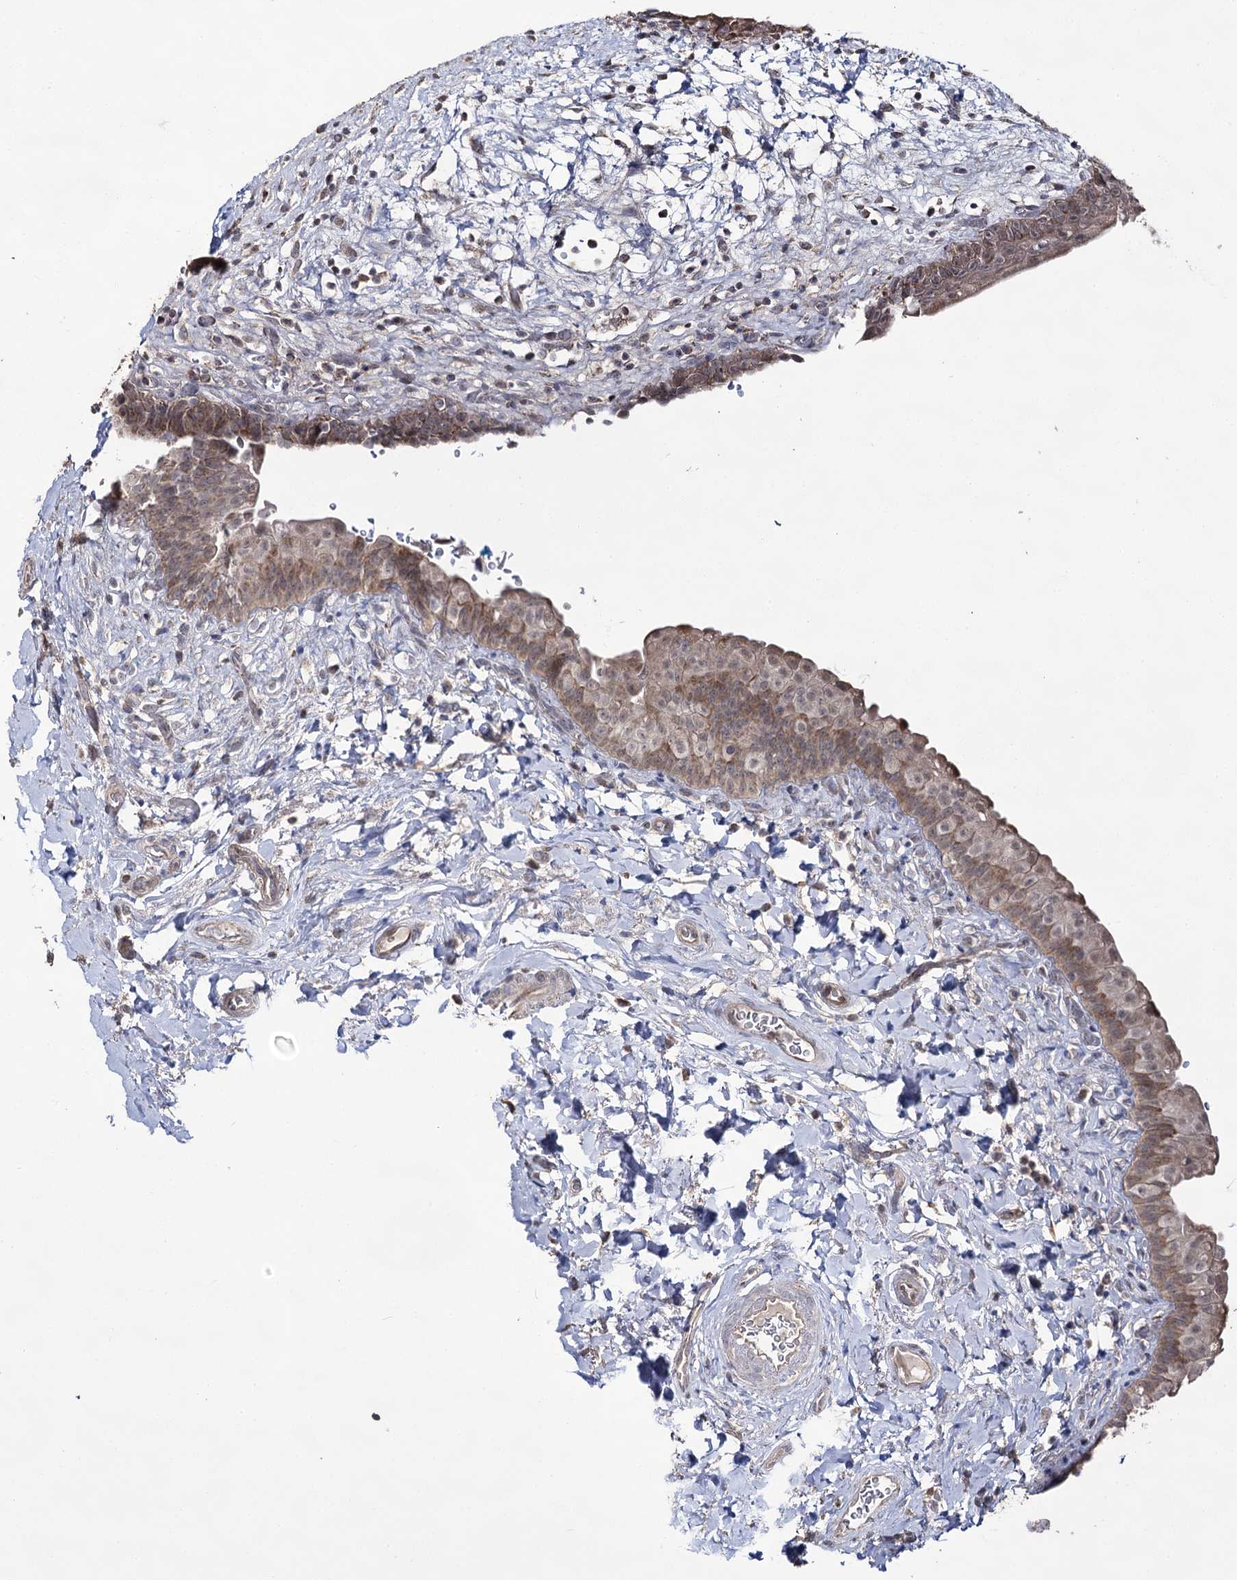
{"staining": {"intensity": "moderate", "quantity": ">75%", "location": "cytoplasmic/membranous,nuclear"}, "tissue": "urinary bladder", "cell_type": "Urothelial cells", "image_type": "normal", "snomed": [{"axis": "morphology", "description": "Normal tissue, NOS"}, {"axis": "topography", "description": "Urinary bladder"}], "caption": "Human urinary bladder stained with a brown dye displays moderate cytoplasmic/membranous,nuclear positive expression in about >75% of urothelial cells.", "gene": "ACTR6", "patient": {"sex": "male", "age": 83}}